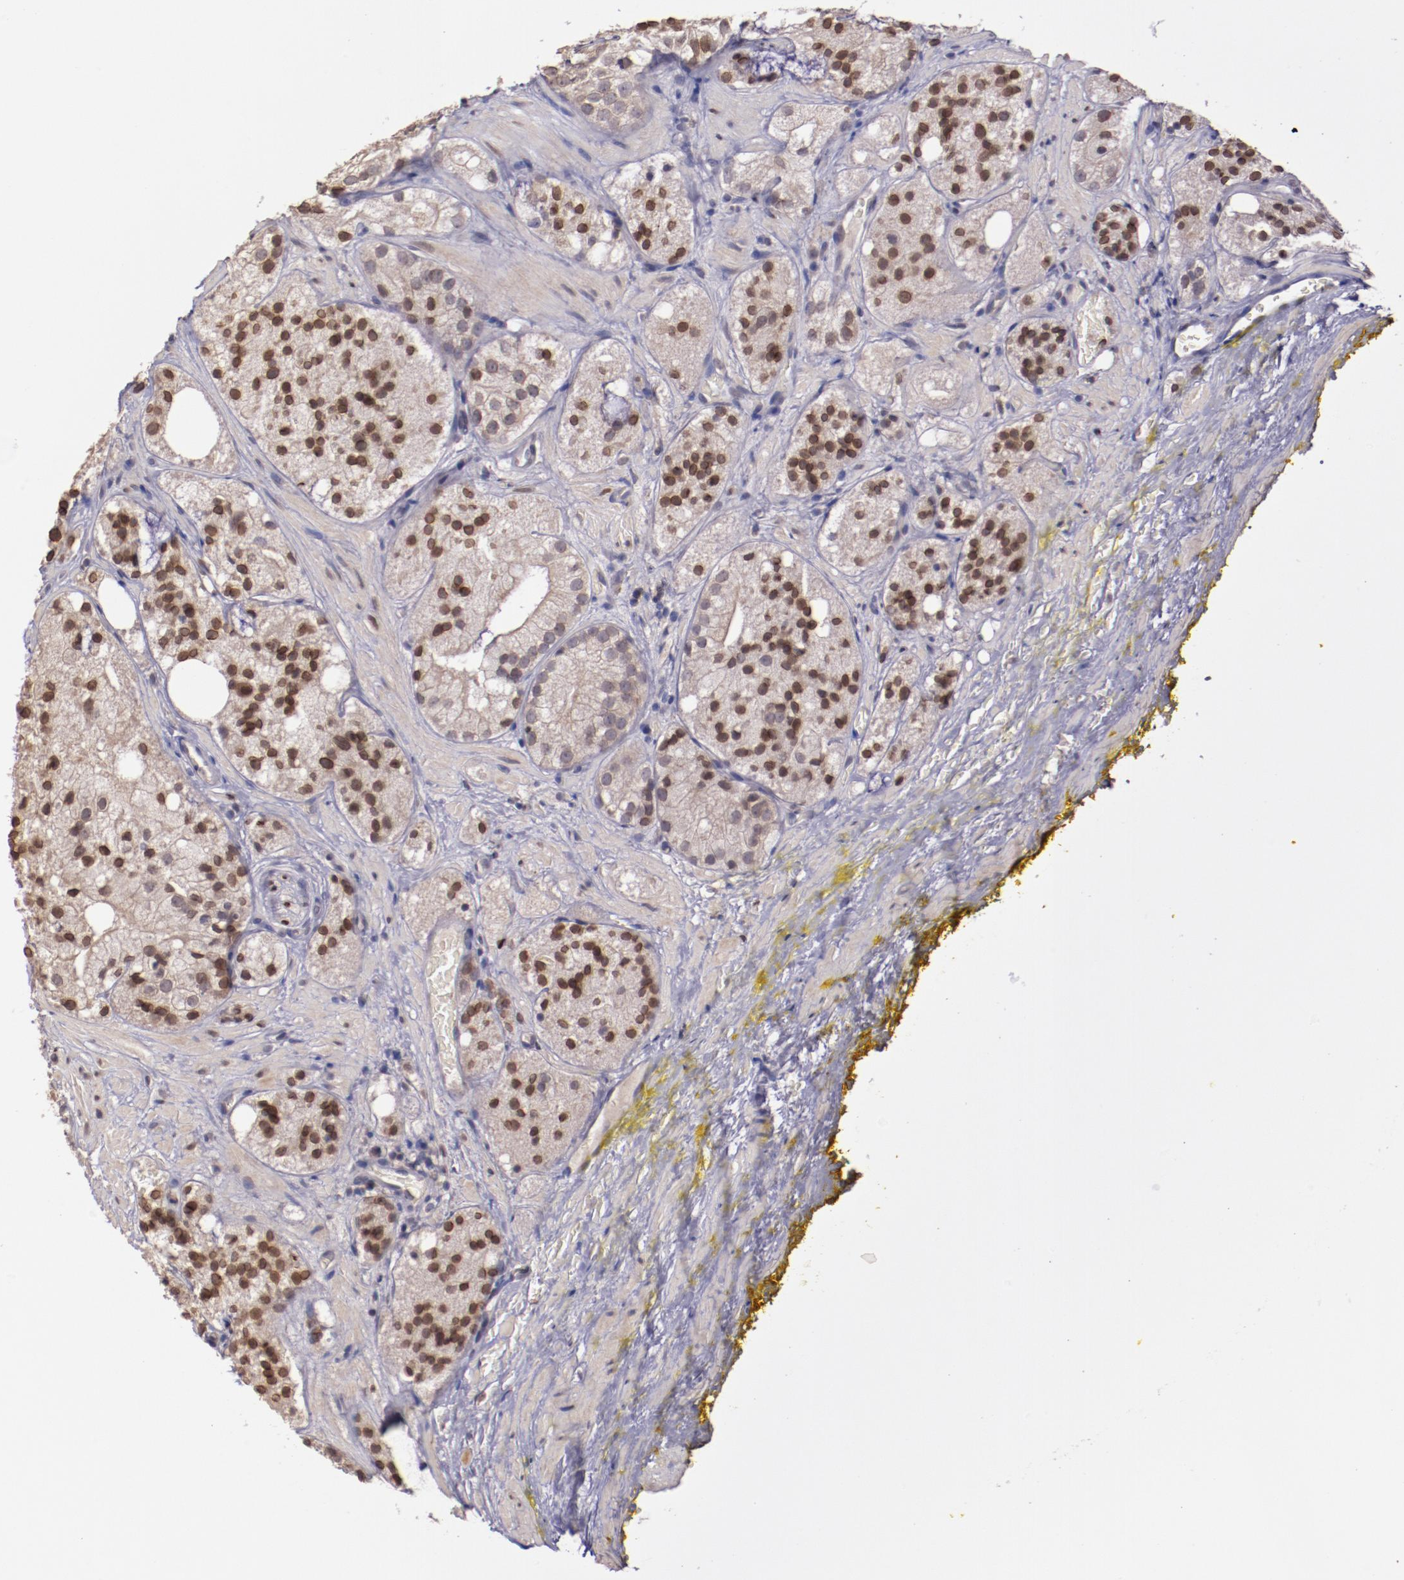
{"staining": {"intensity": "moderate", "quantity": ">75%", "location": "cytoplasmic/membranous,nuclear"}, "tissue": "prostate cancer", "cell_type": "Tumor cells", "image_type": "cancer", "snomed": [{"axis": "morphology", "description": "Adenocarcinoma, Low grade"}, {"axis": "topography", "description": "Prostate"}], "caption": "DAB immunohistochemical staining of prostate adenocarcinoma (low-grade) shows moderate cytoplasmic/membranous and nuclear protein positivity in about >75% of tumor cells.", "gene": "NUP62CL", "patient": {"sex": "male", "age": 60}}